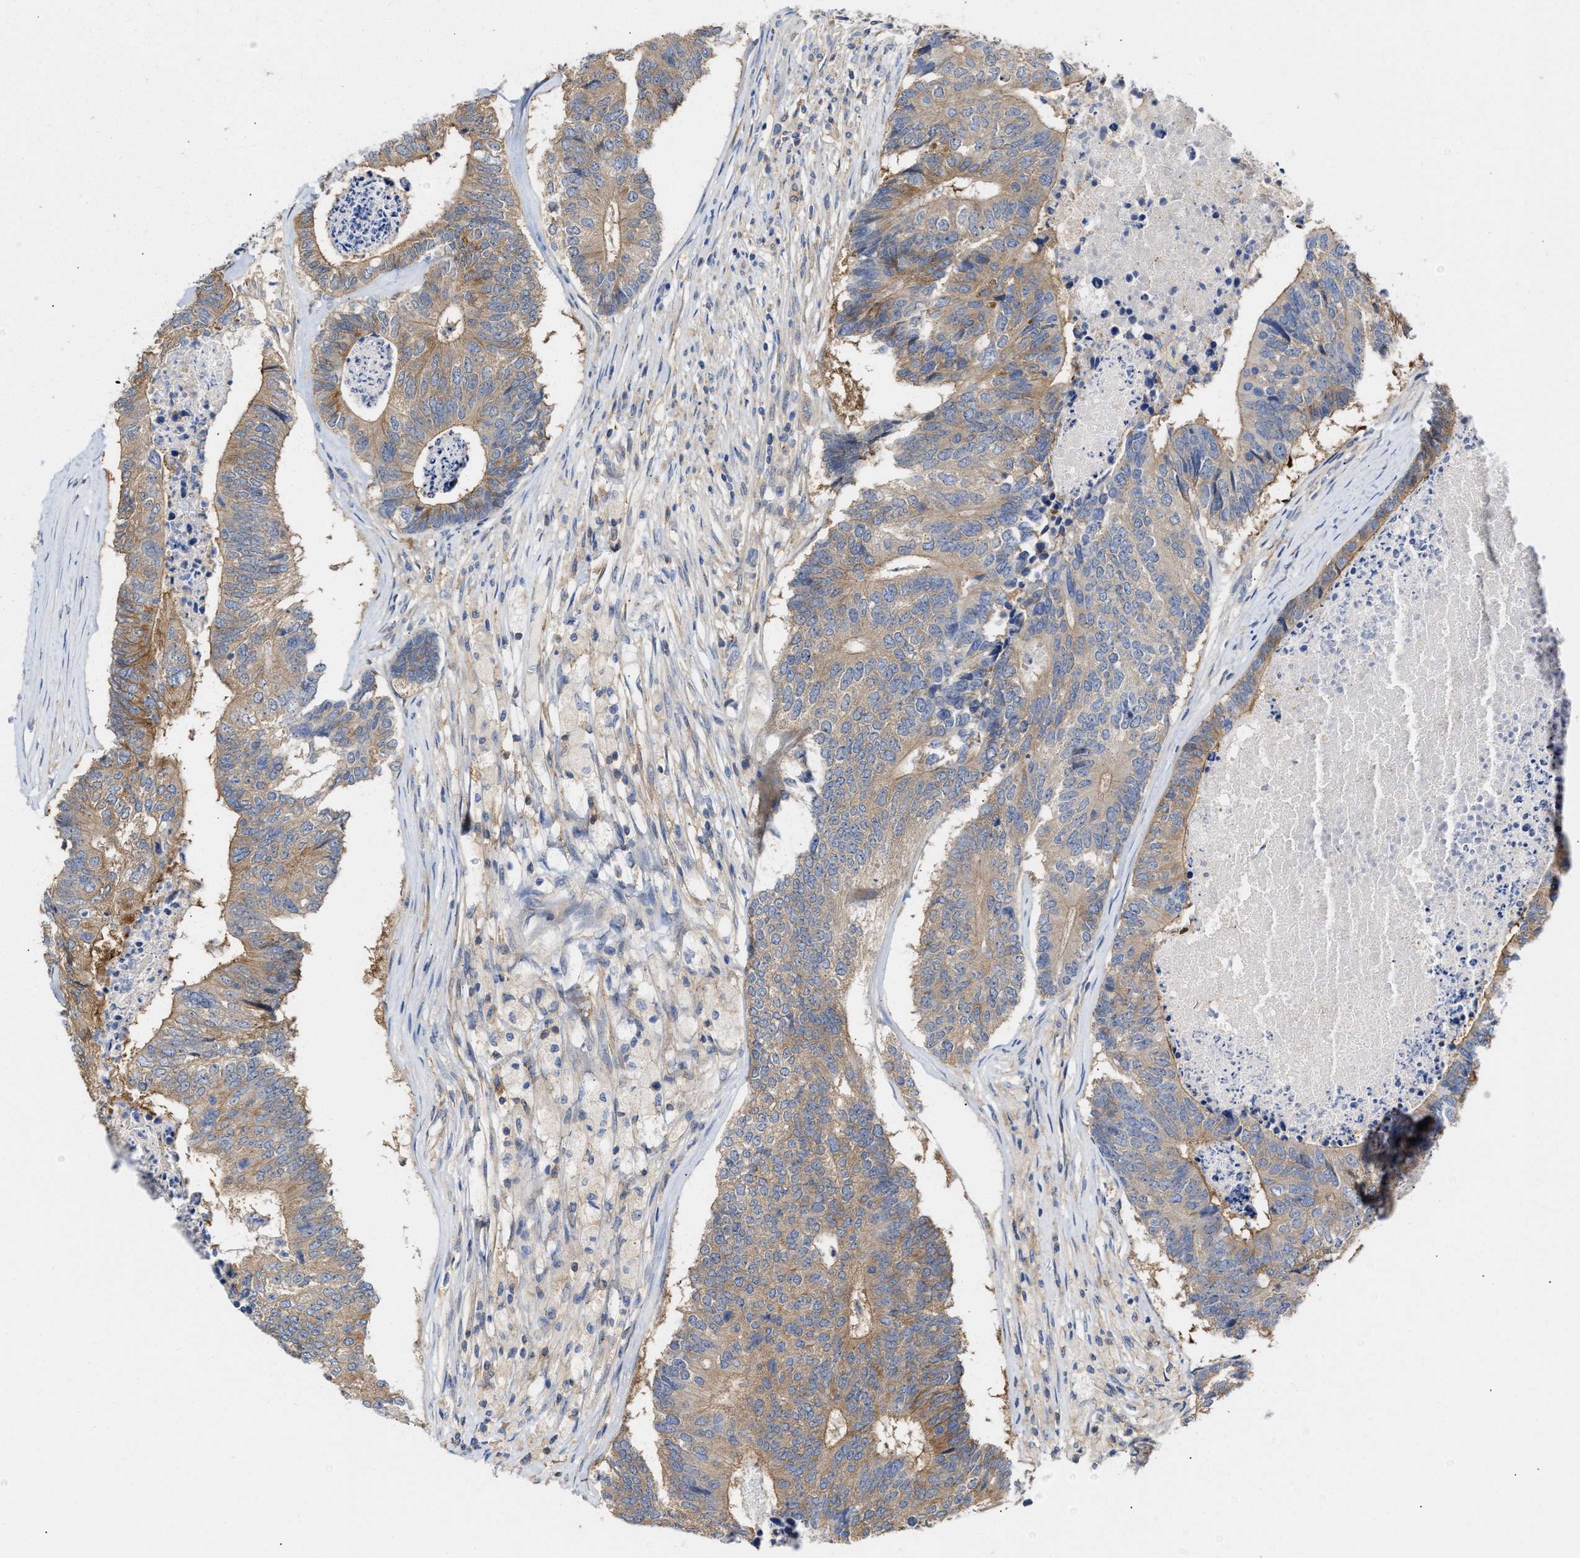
{"staining": {"intensity": "weak", "quantity": ">75%", "location": "cytoplasmic/membranous"}, "tissue": "colorectal cancer", "cell_type": "Tumor cells", "image_type": "cancer", "snomed": [{"axis": "morphology", "description": "Adenocarcinoma, NOS"}, {"axis": "topography", "description": "Colon"}], "caption": "The micrograph reveals immunohistochemical staining of colorectal adenocarcinoma. There is weak cytoplasmic/membranous expression is appreciated in about >75% of tumor cells. (DAB (3,3'-diaminobenzidine) IHC with brightfield microscopy, high magnification).", "gene": "BBLN", "patient": {"sex": "female", "age": 67}}